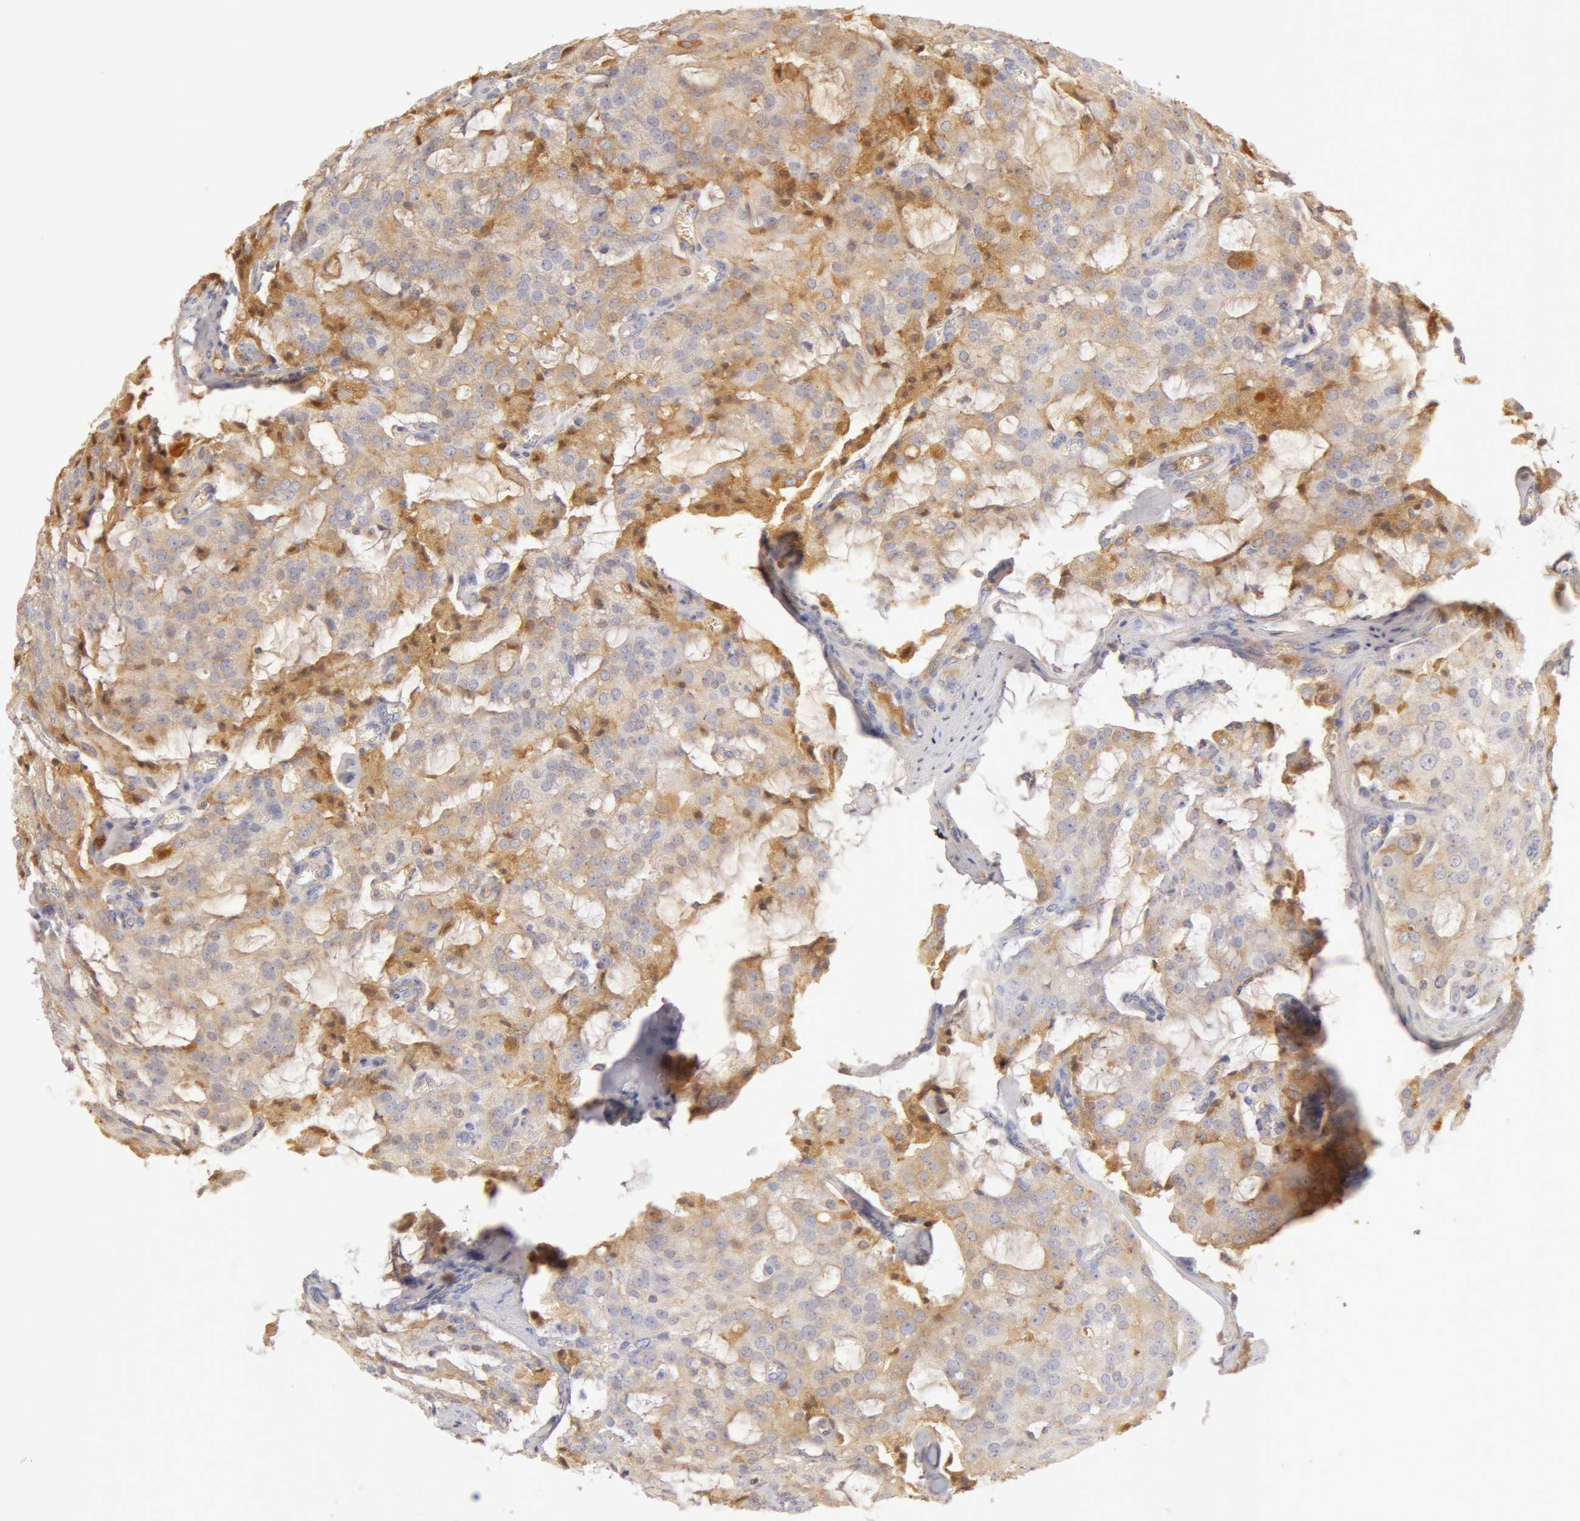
{"staining": {"intensity": "weak", "quantity": "25%-75%", "location": "cytoplasmic/membranous"}, "tissue": "prostate cancer", "cell_type": "Tumor cells", "image_type": "cancer", "snomed": [{"axis": "morphology", "description": "Adenocarcinoma, Medium grade"}, {"axis": "topography", "description": "Prostate"}], "caption": "This is an image of immunohistochemistry (IHC) staining of prostate cancer, which shows weak staining in the cytoplasmic/membranous of tumor cells.", "gene": "GC", "patient": {"sex": "male", "age": 60}}